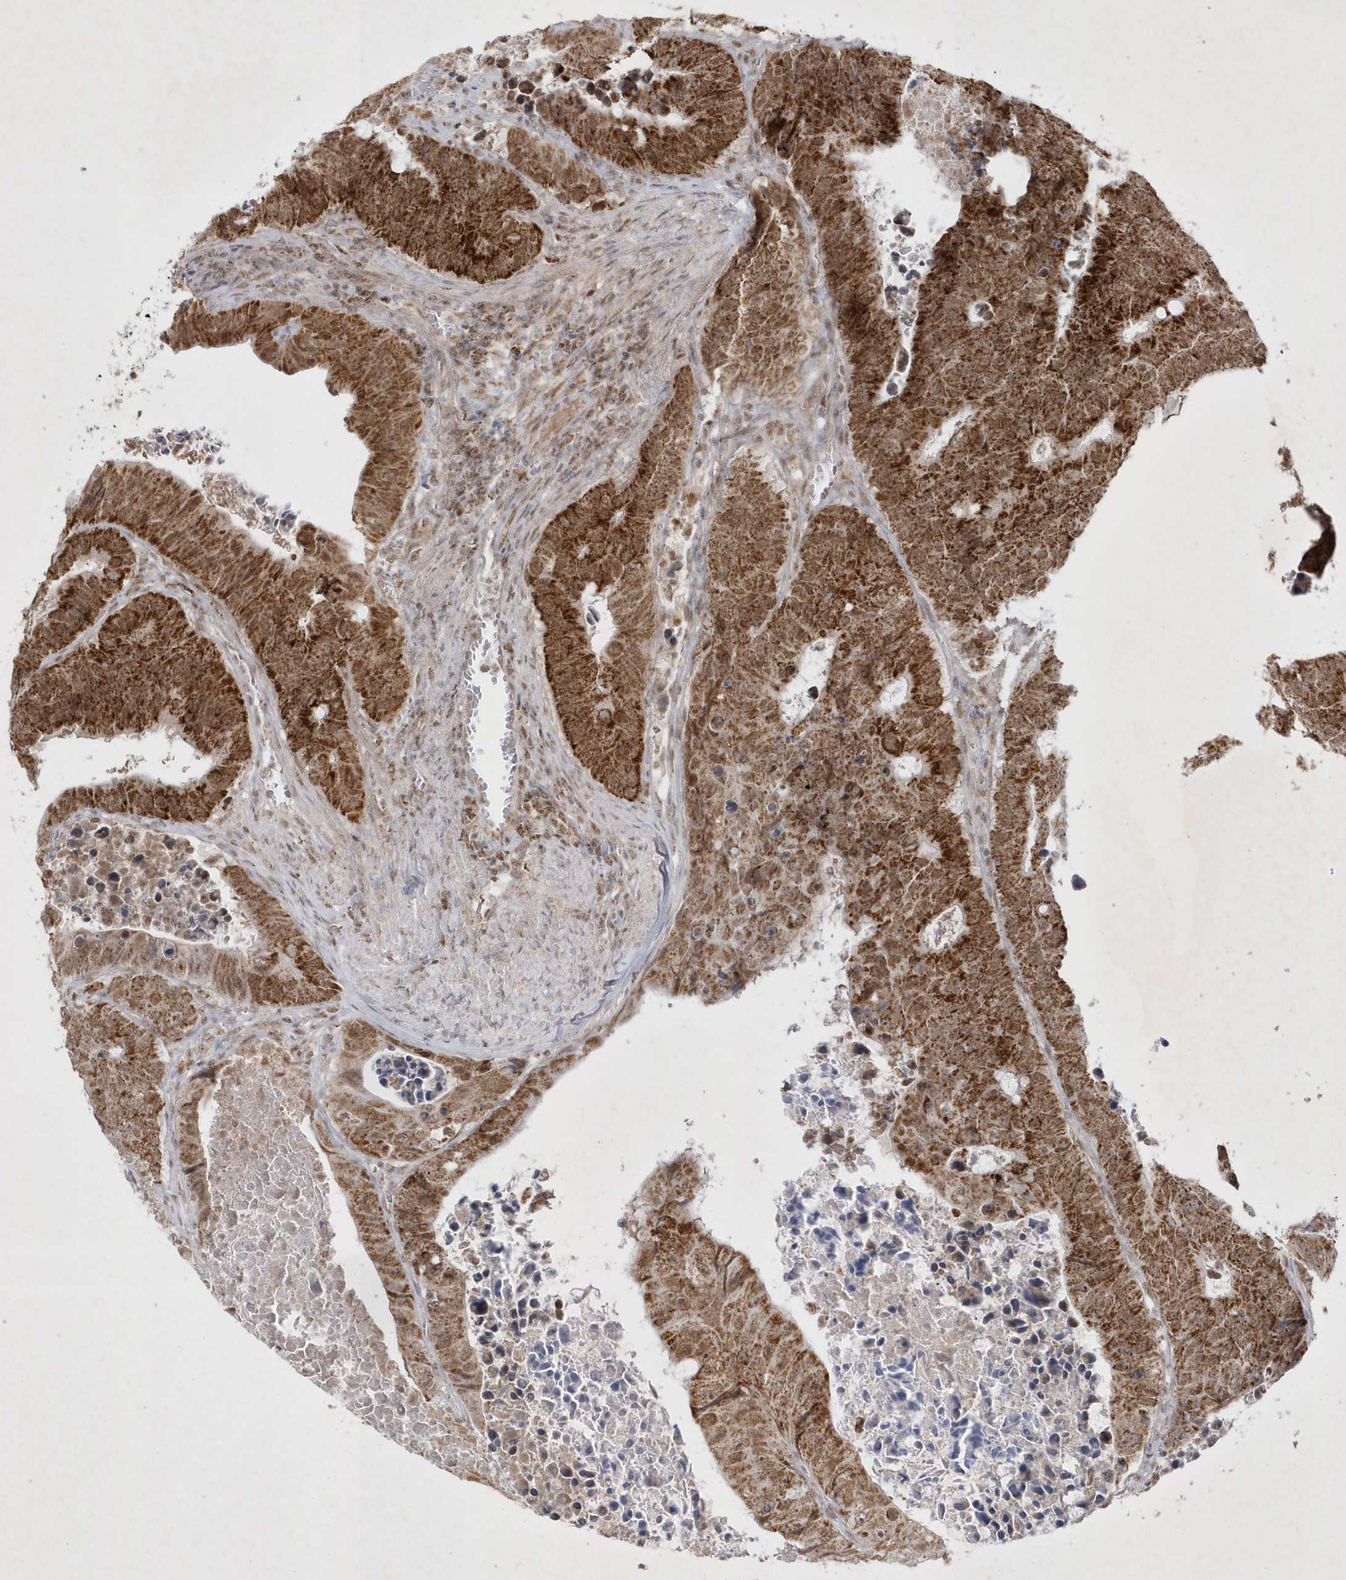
{"staining": {"intensity": "strong", "quantity": ">75%", "location": "cytoplasmic/membranous"}, "tissue": "colorectal cancer", "cell_type": "Tumor cells", "image_type": "cancer", "snomed": [{"axis": "morphology", "description": "Adenocarcinoma, NOS"}, {"axis": "topography", "description": "Colon"}], "caption": "About >75% of tumor cells in human colorectal cancer (adenocarcinoma) show strong cytoplasmic/membranous protein positivity as visualized by brown immunohistochemical staining.", "gene": "CPSF3", "patient": {"sex": "male", "age": 87}}